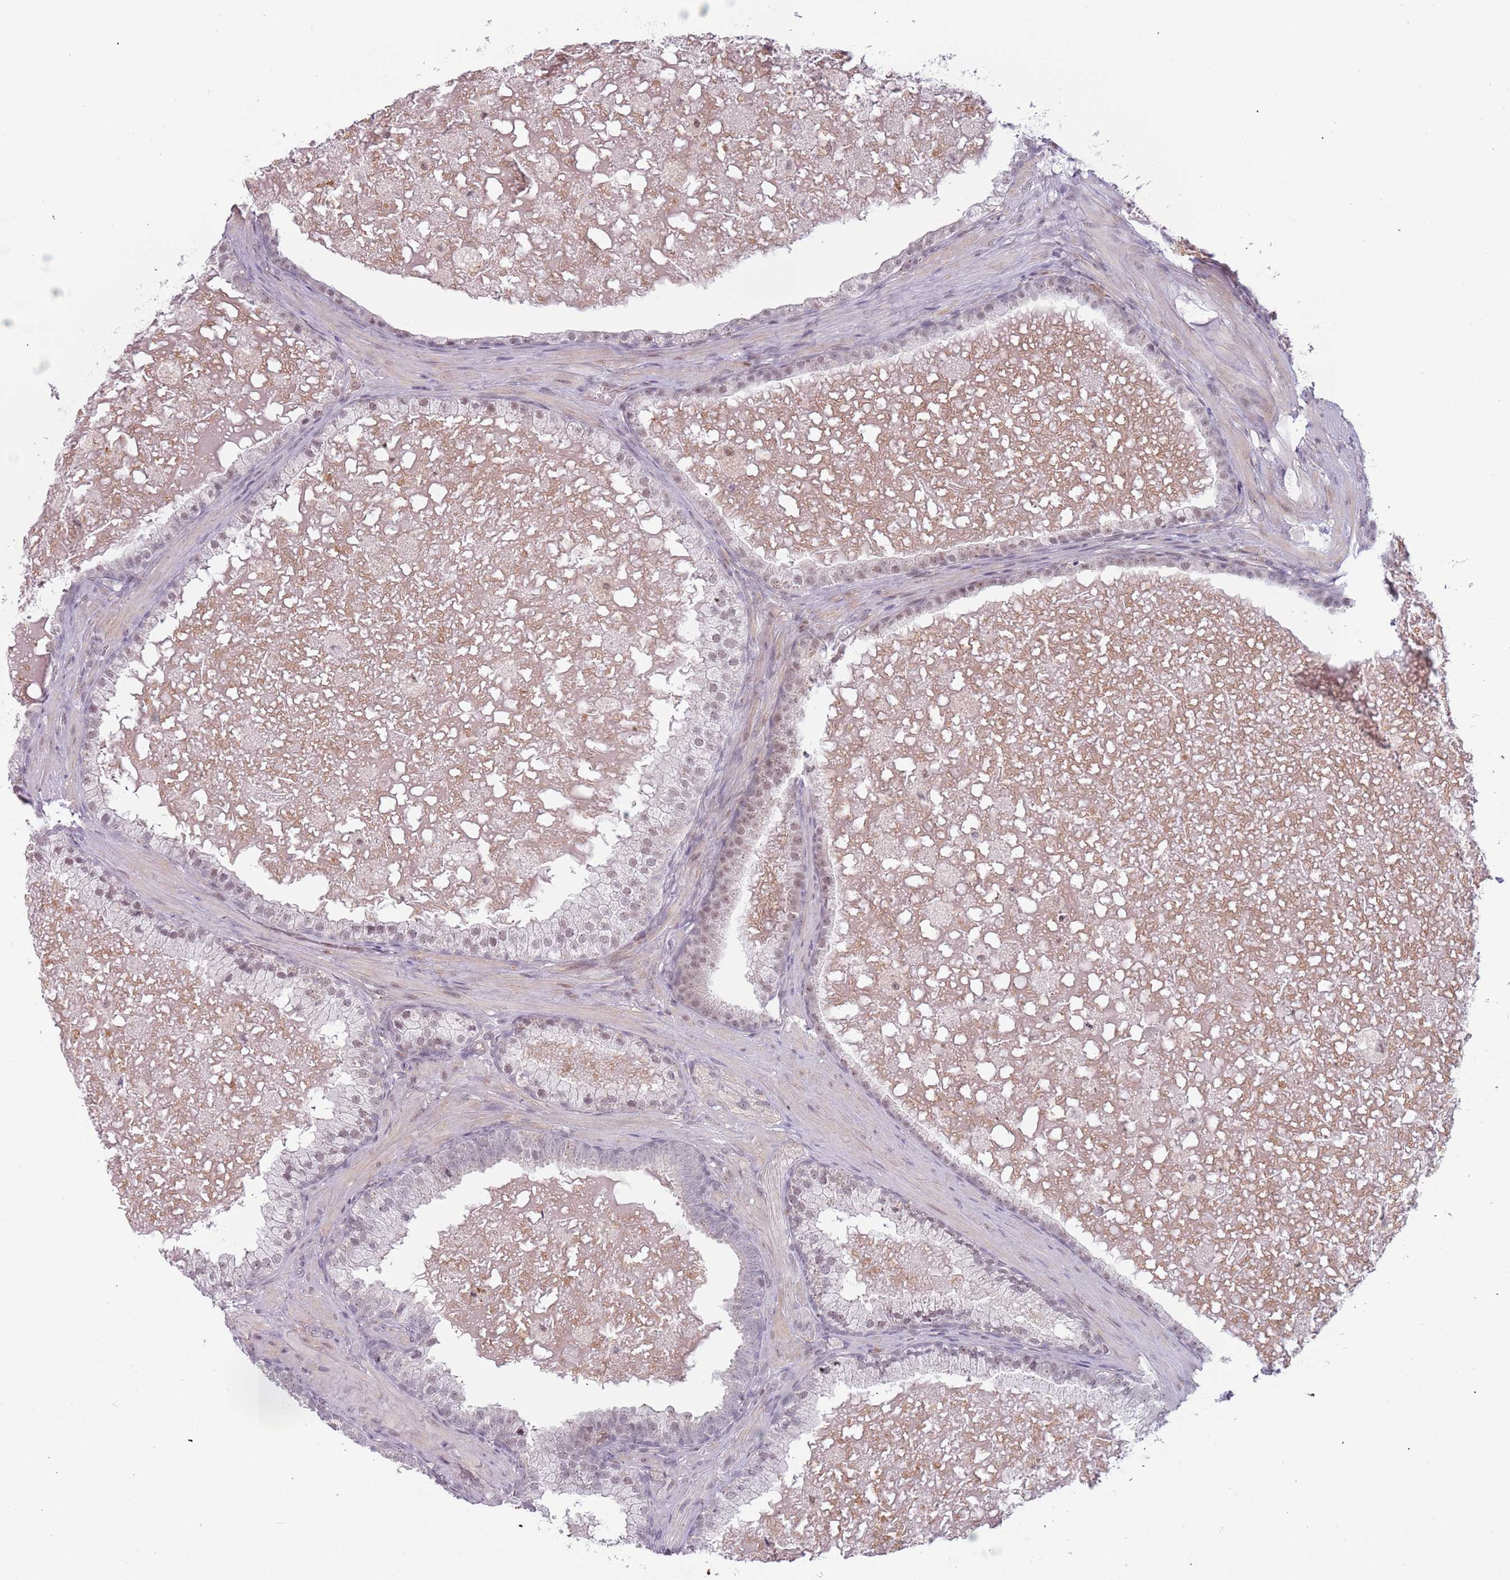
{"staining": {"intensity": "weak", "quantity": "25%-75%", "location": "nuclear"}, "tissue": "prostate cancer", "cell_type": "Tumor cells", "image_type": "cancer", "snomed": [{"axis": "morphology", "description": "Adenocarcinoma, High grade"}, {"axis": "topography", "description": "Prostate"}], "caption": "High-grade adenocarcinoma (prostate) stained with a brown dye exhibits weak nuclear positive expression in about 25%-75% of tumor cells.", "gene": "REXO4", "patient": {"sex": "male", "age": 55}}